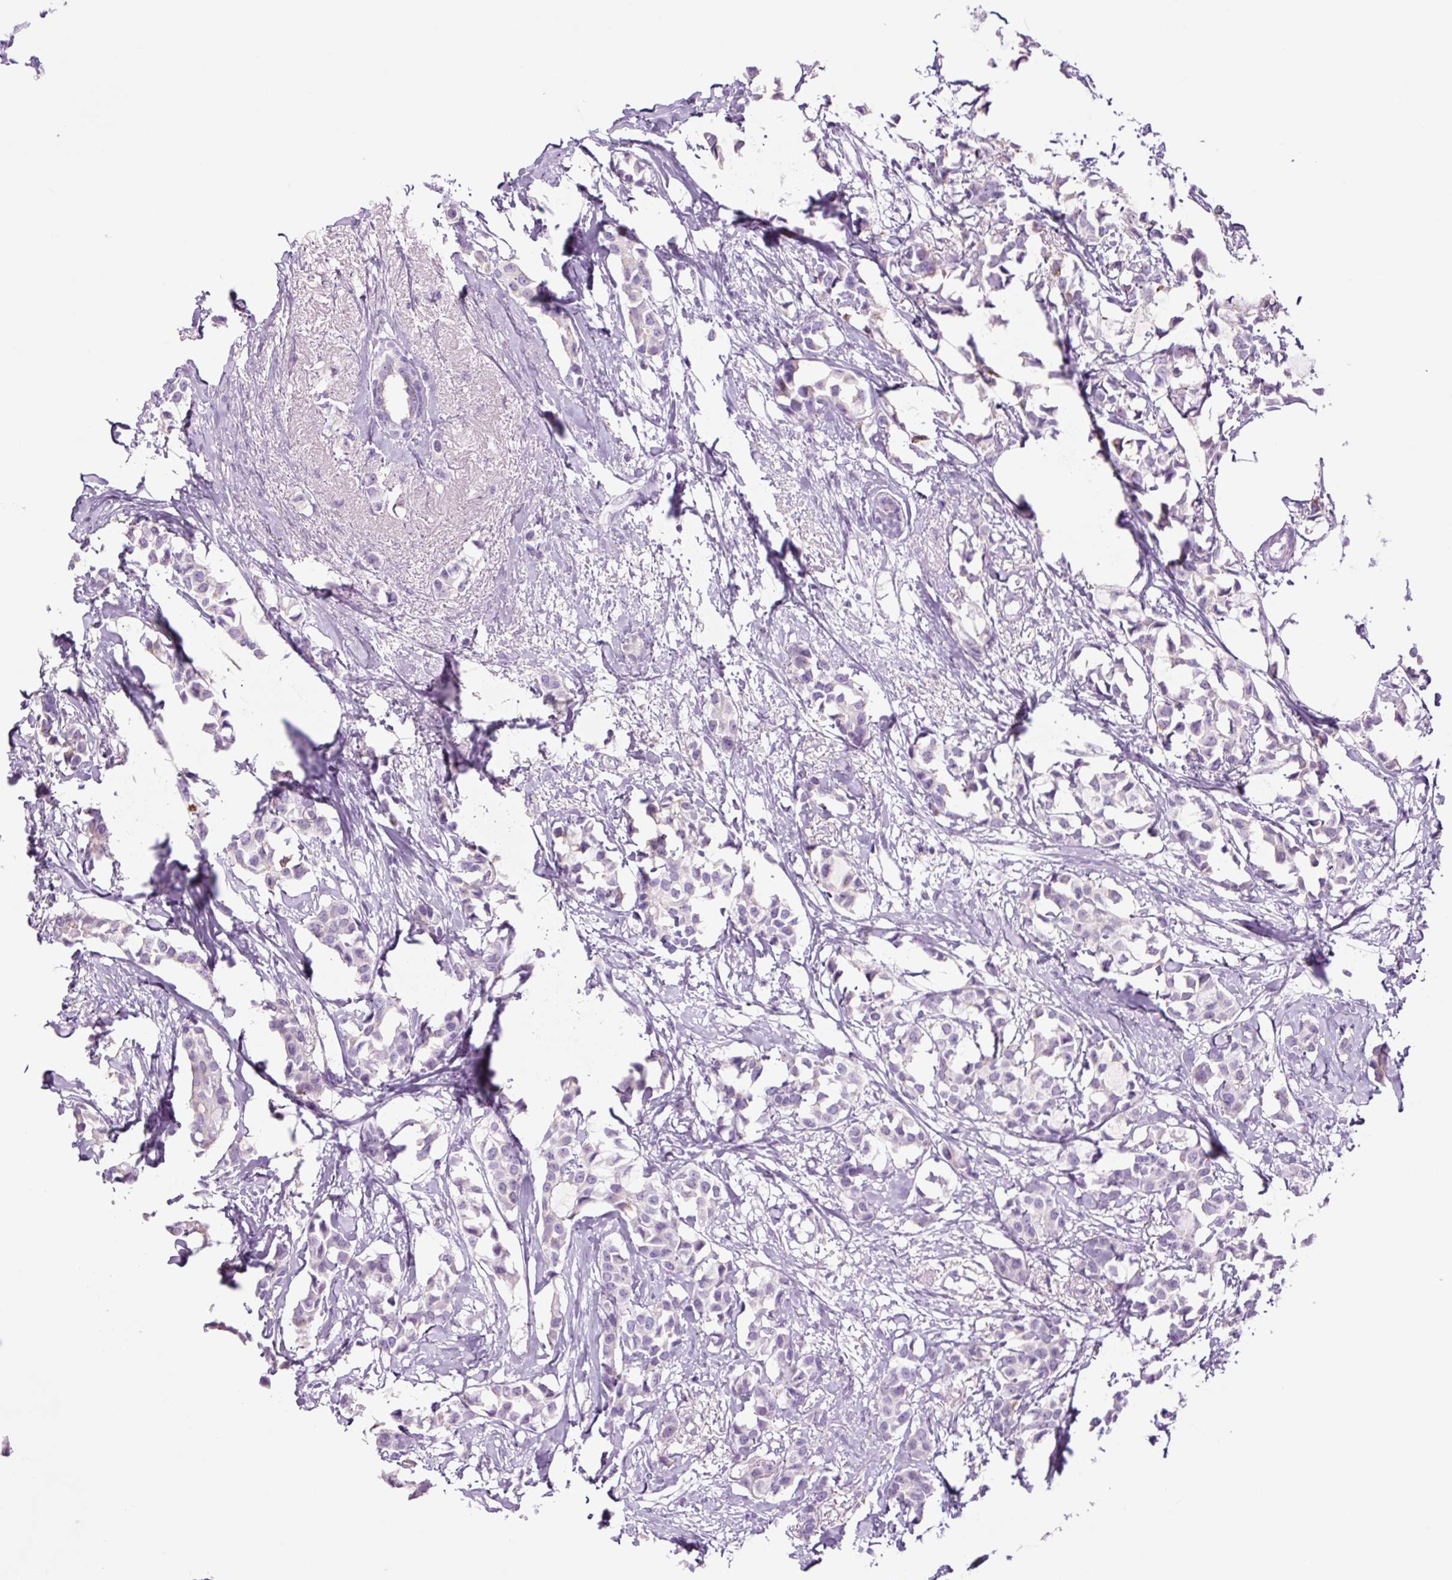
{"staining": {"intensity": "weak", "quantity": "<25%", "location": "cytoplasmic/membranous"}, "tissue": "breast cancer", "cell_type": "Tumor cells", "image_type": "cancer", "snomed": [{"axis": "morphology", "description": "Duct carcinoma"}, {"axis": "topography", "description": "Breast"}], "caption": "This is a micrograph of IHC staining of breast cancer (infiltrating ductal carcinoma), which shows no expression in tumor cells. (DAB IHC visualized using brightfield microscopy, high magnification).", "gene": "TFF2", "patient": {"sex": "female", "age": 73}}